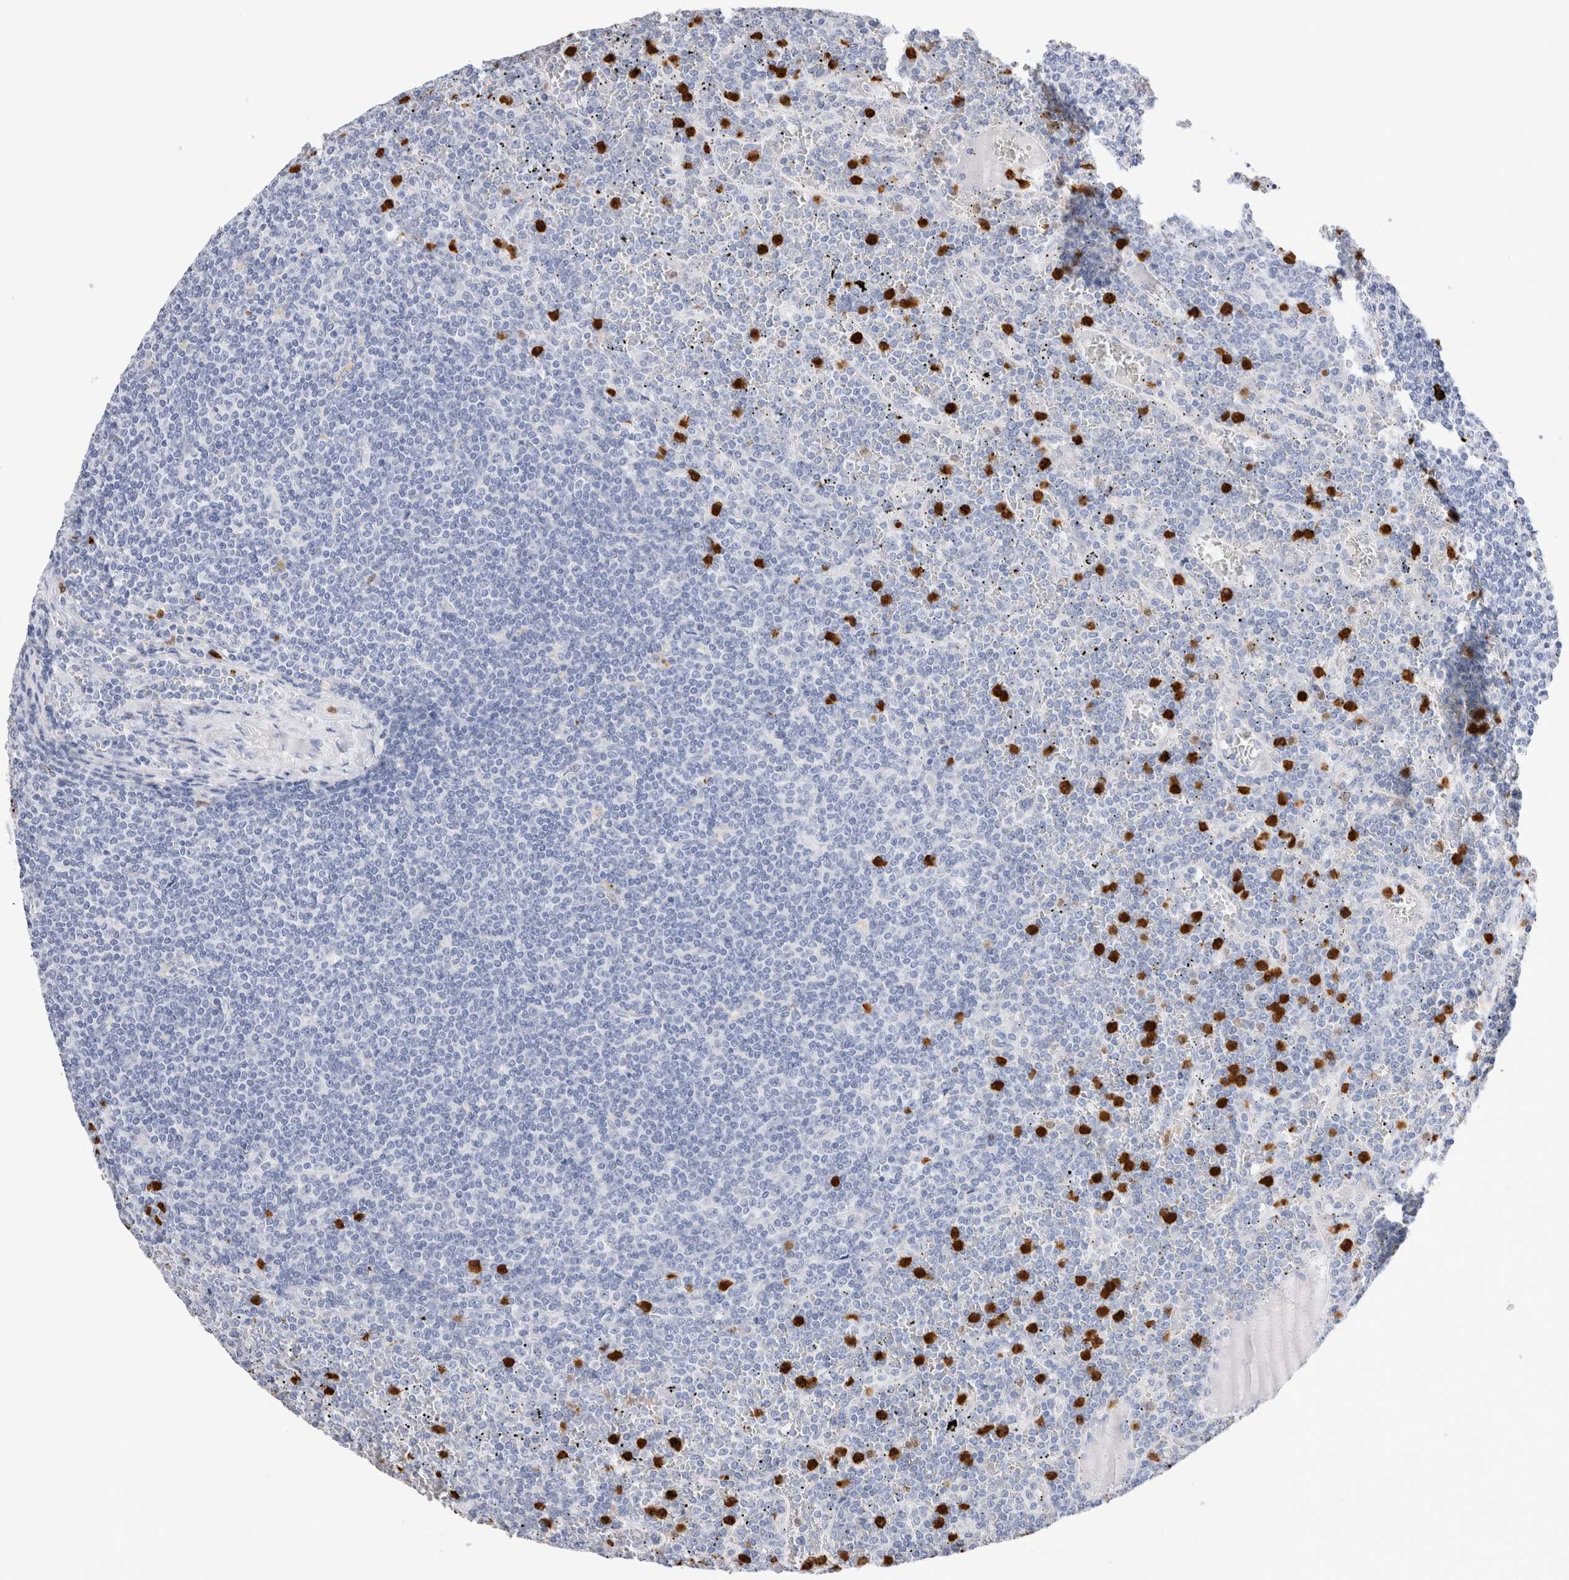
{"staining": {"intensity": "negative", "quantity": "none", "location": "none"}, "tissue": "lymphoma", "cell_type": "Tumor cells", "image_type": "cancer", "snomed": [{"axis": "morphology", "description": "Malignant lymphoma, non-Hodgkin's type, Low grade"}, {"axis": "topography", "description": "Spleen"}], "caption": "Tumor cells show no significant expression in lymphoma. (DAB immunohistochemistry with hematoxylin counter stain).", "gene": "SLC10A5", "patient": {"sex": "female", "age": 19}}